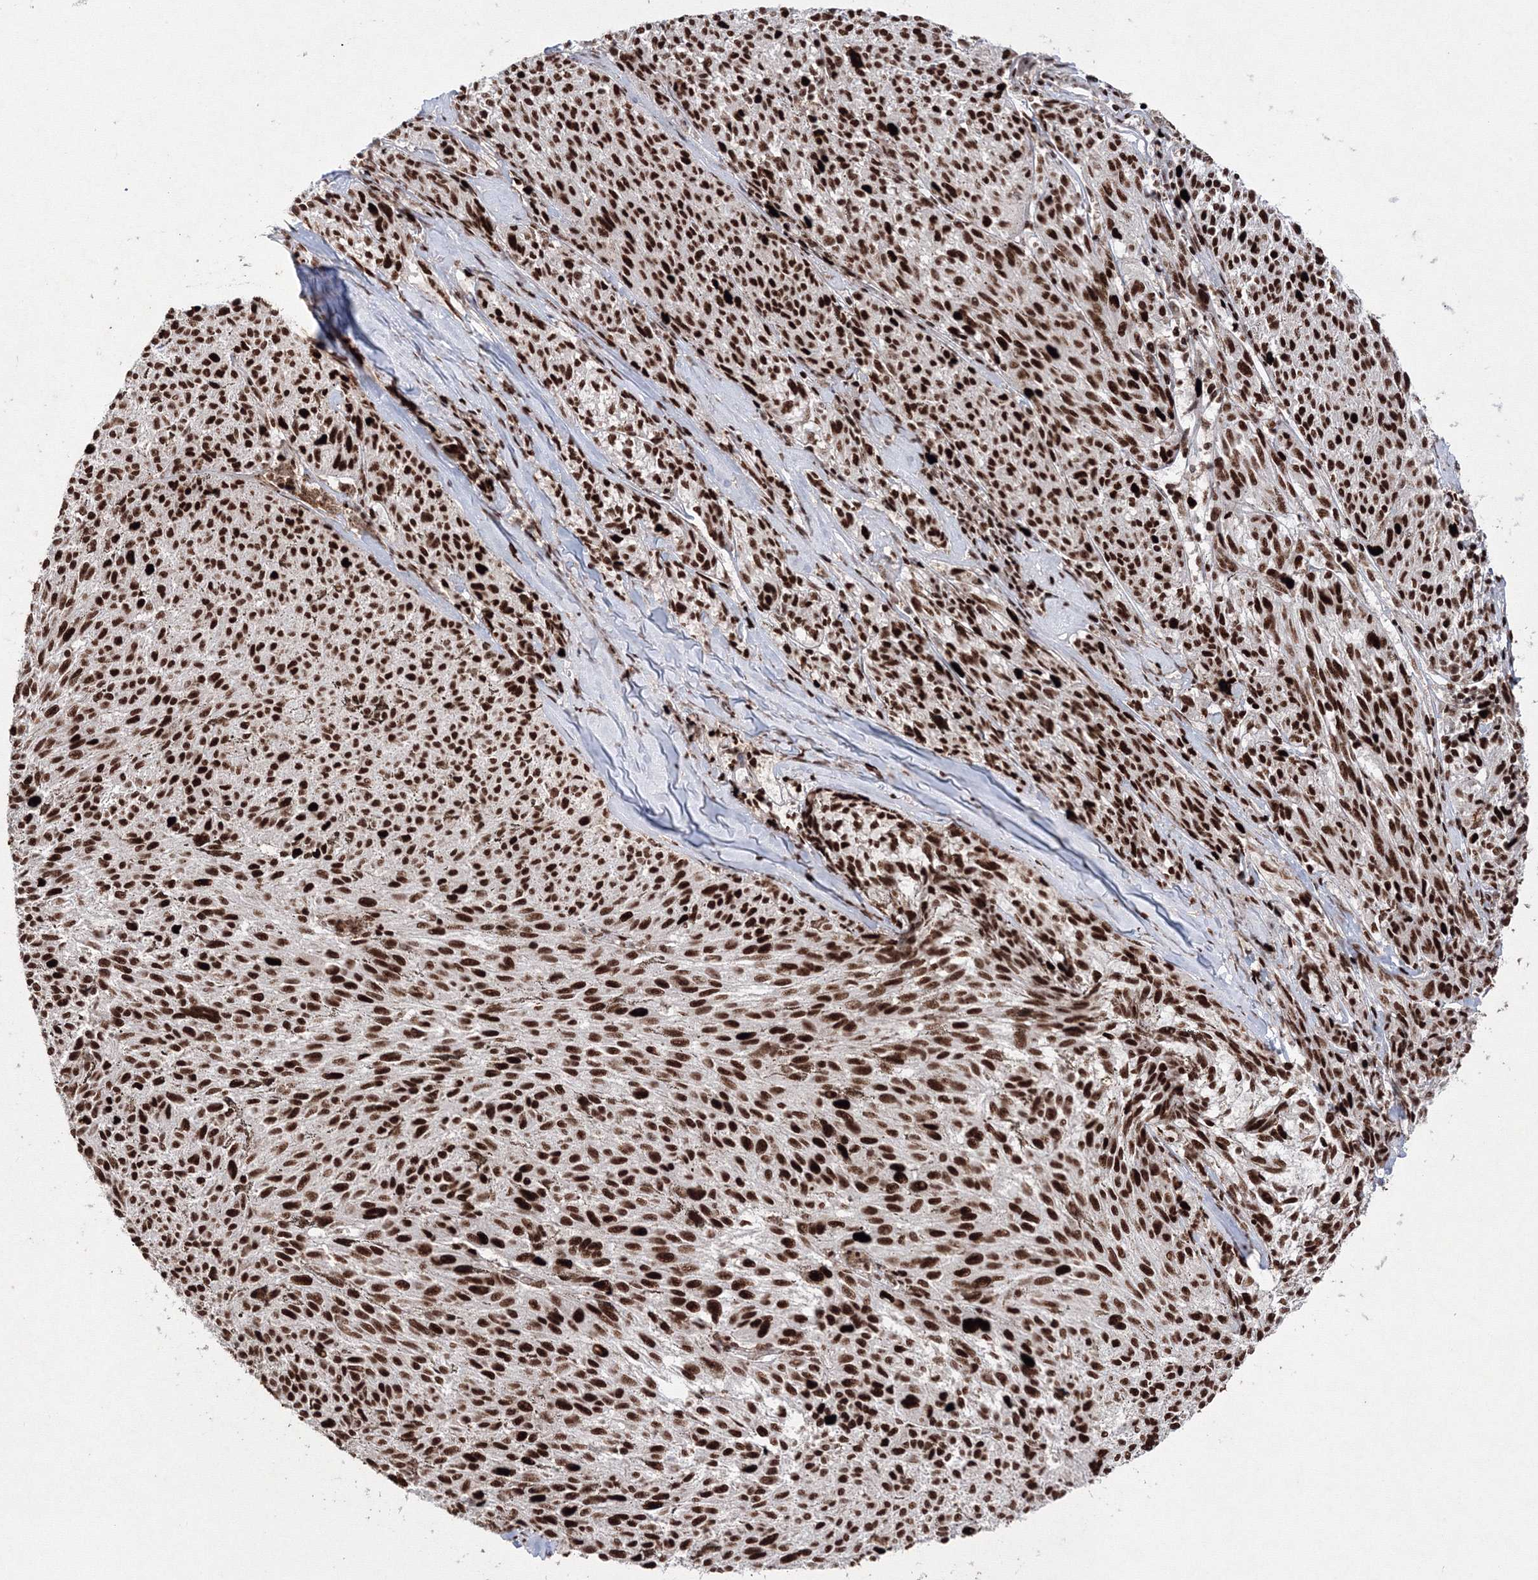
{"staining": {"intensity": "strong", "quantity": ">75%", "location": "nuclear"}, "tissue": "melanoma", "cell_type": "Tumor cells", "image_type": "cancer", "snomed": [{"axis": "morphology", "description": "Malignant melanoma, NOS"}, {"axis": "topography", "description": "Skin"}], "caption": "There is high levels of strong nuclear staining in tumor cells of malignant melanoma, as demonstrated by immunohistochemical staining (brown color).", "gene": "LIG1", "patient": {"sex": "female", "age": 72}}